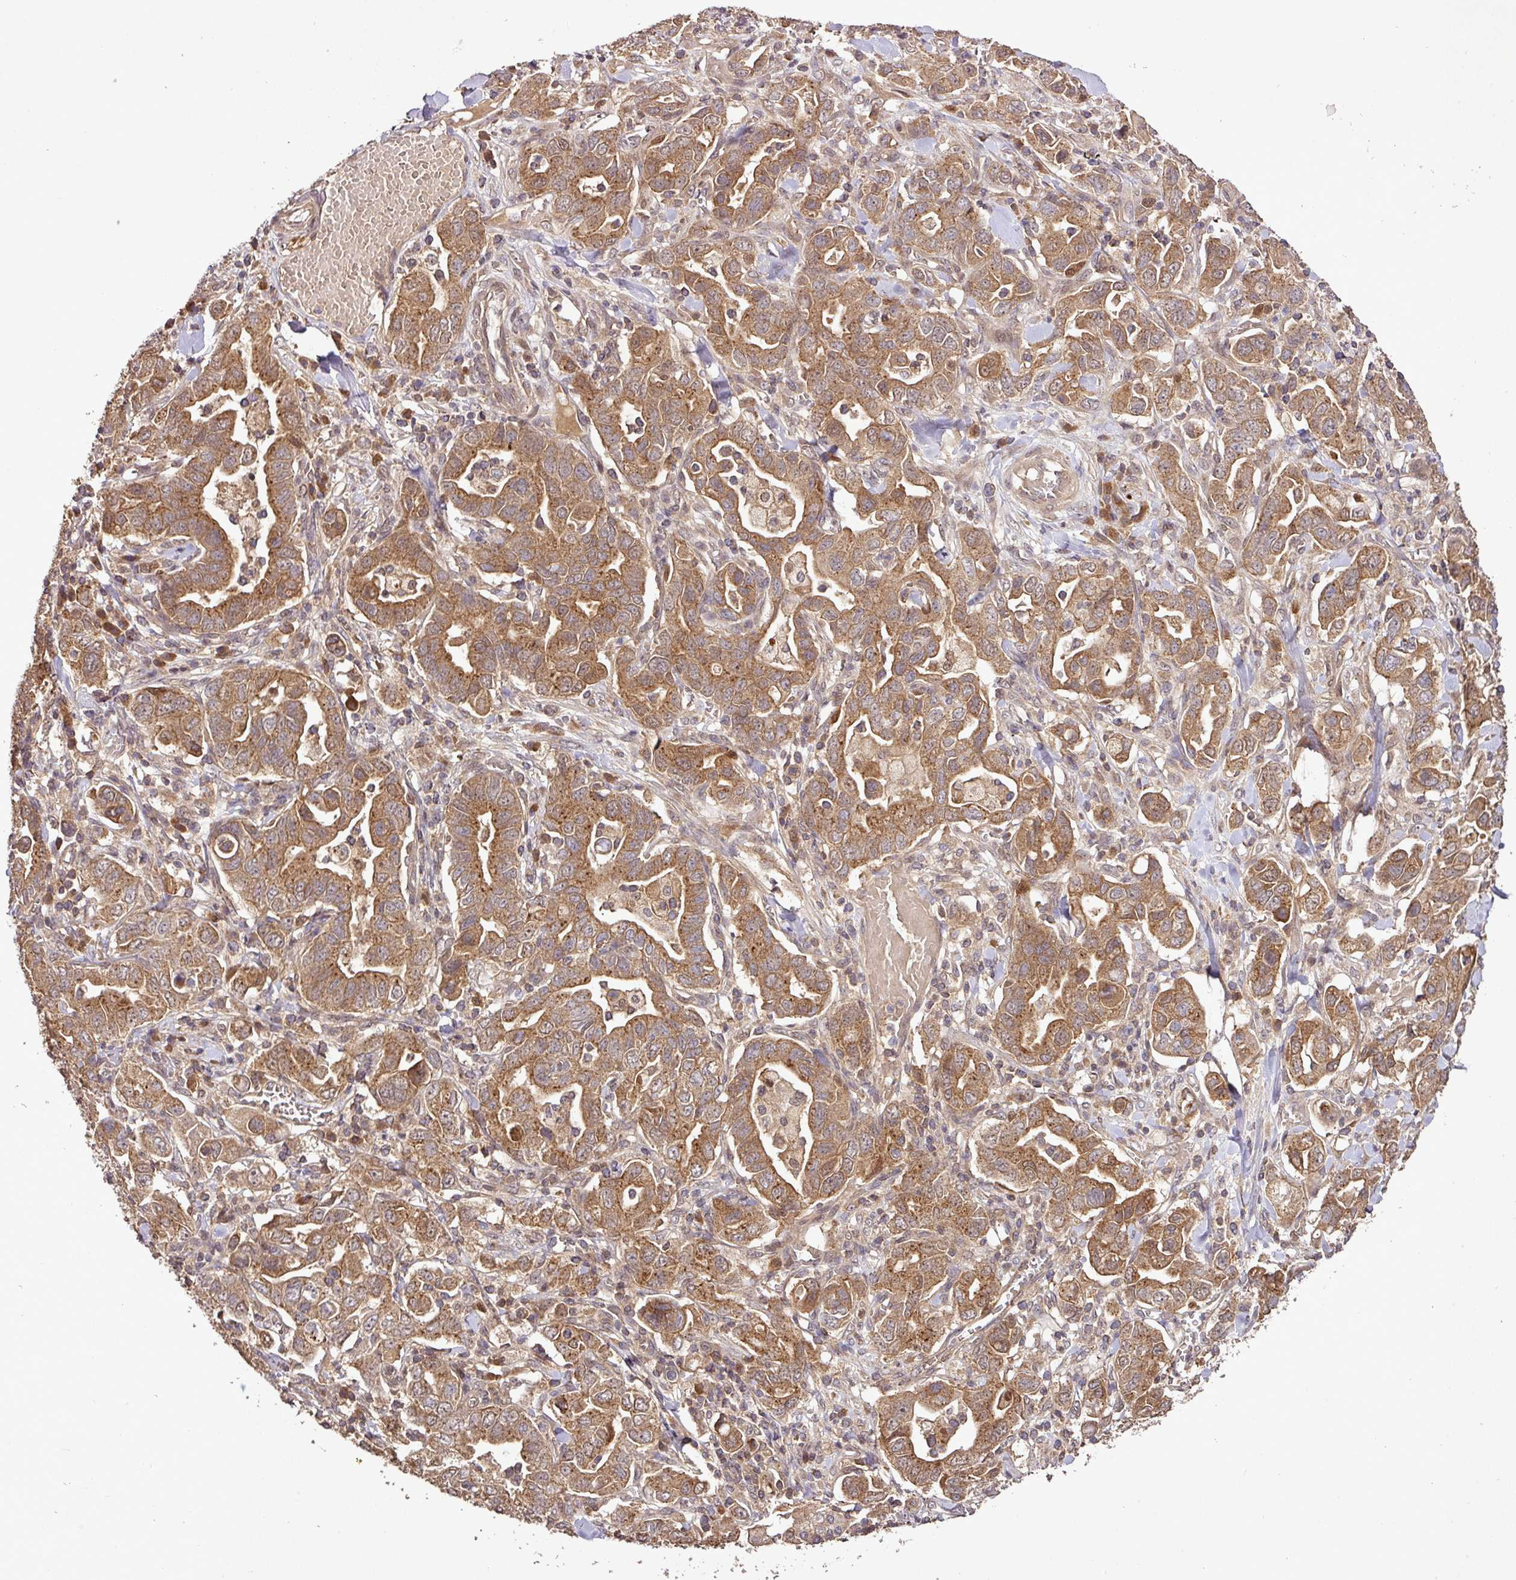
{"staining": {"intensity": "moderate", "quantity": ">75%", "location": "cytoplasmic/membranous"}, "tissue": "stomach cancer", "cell_type": "Tumor cells", "image_type": "cancer", "snomed": [{"axis": "morphology", "description": "Adenocarcinoma, NOS"}, {"axis": "topography", "description": "Stomach, upper"}, {"axis": "topography", "description": "Stomach"}], "caption": "Stomach cancer (adenocarcinoma) was stained to show a protein in brown. There is medium levels of moderate cytoplasmic/membranous staining in about >75% of tumor cells.", "gene": "FAIM", "patient": {"sex": "male", "age": 62}}